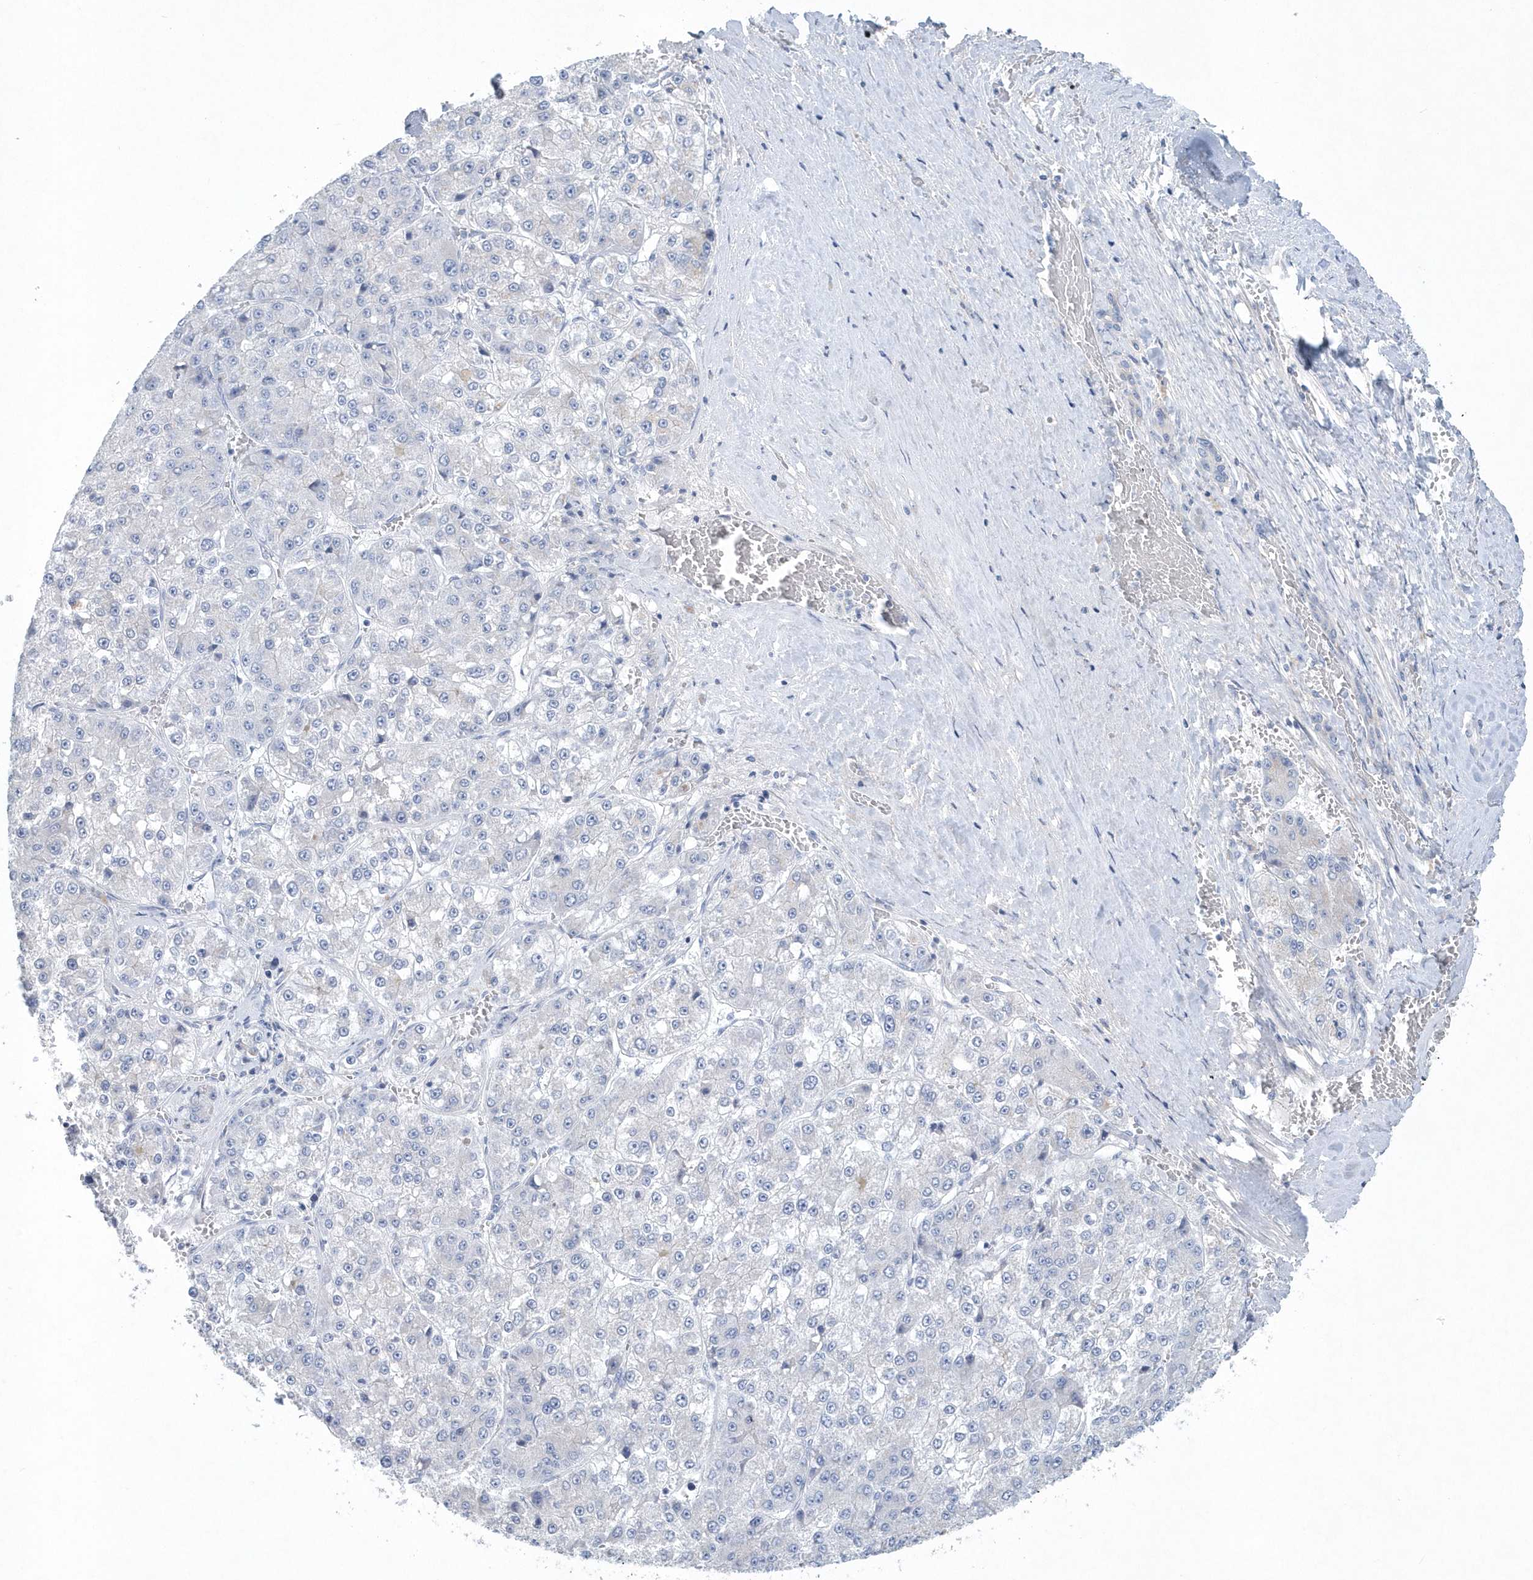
{"staining": {"intensity": "negative", "quantity": "none", "location": "none"}, "tissue": "liver cancer", "cell_type": "Tumor cells", "image_type": "cancer", "snomed": [{"axis": "morphology", "description": "Carcinoma, Hepatocellular, NOS"}, {"axis": "topography", "description": "Liver"}], "caption": "Protein analysis of liver hepatocellular carcinoma exhibits no significant positivity in tumor cells. The staining is performed using DAB brown chromogen with nuclei counter-stained in using hematoxylin.", "gene": "SPATA18", "patient": {"sex": "female", "age": 73}}